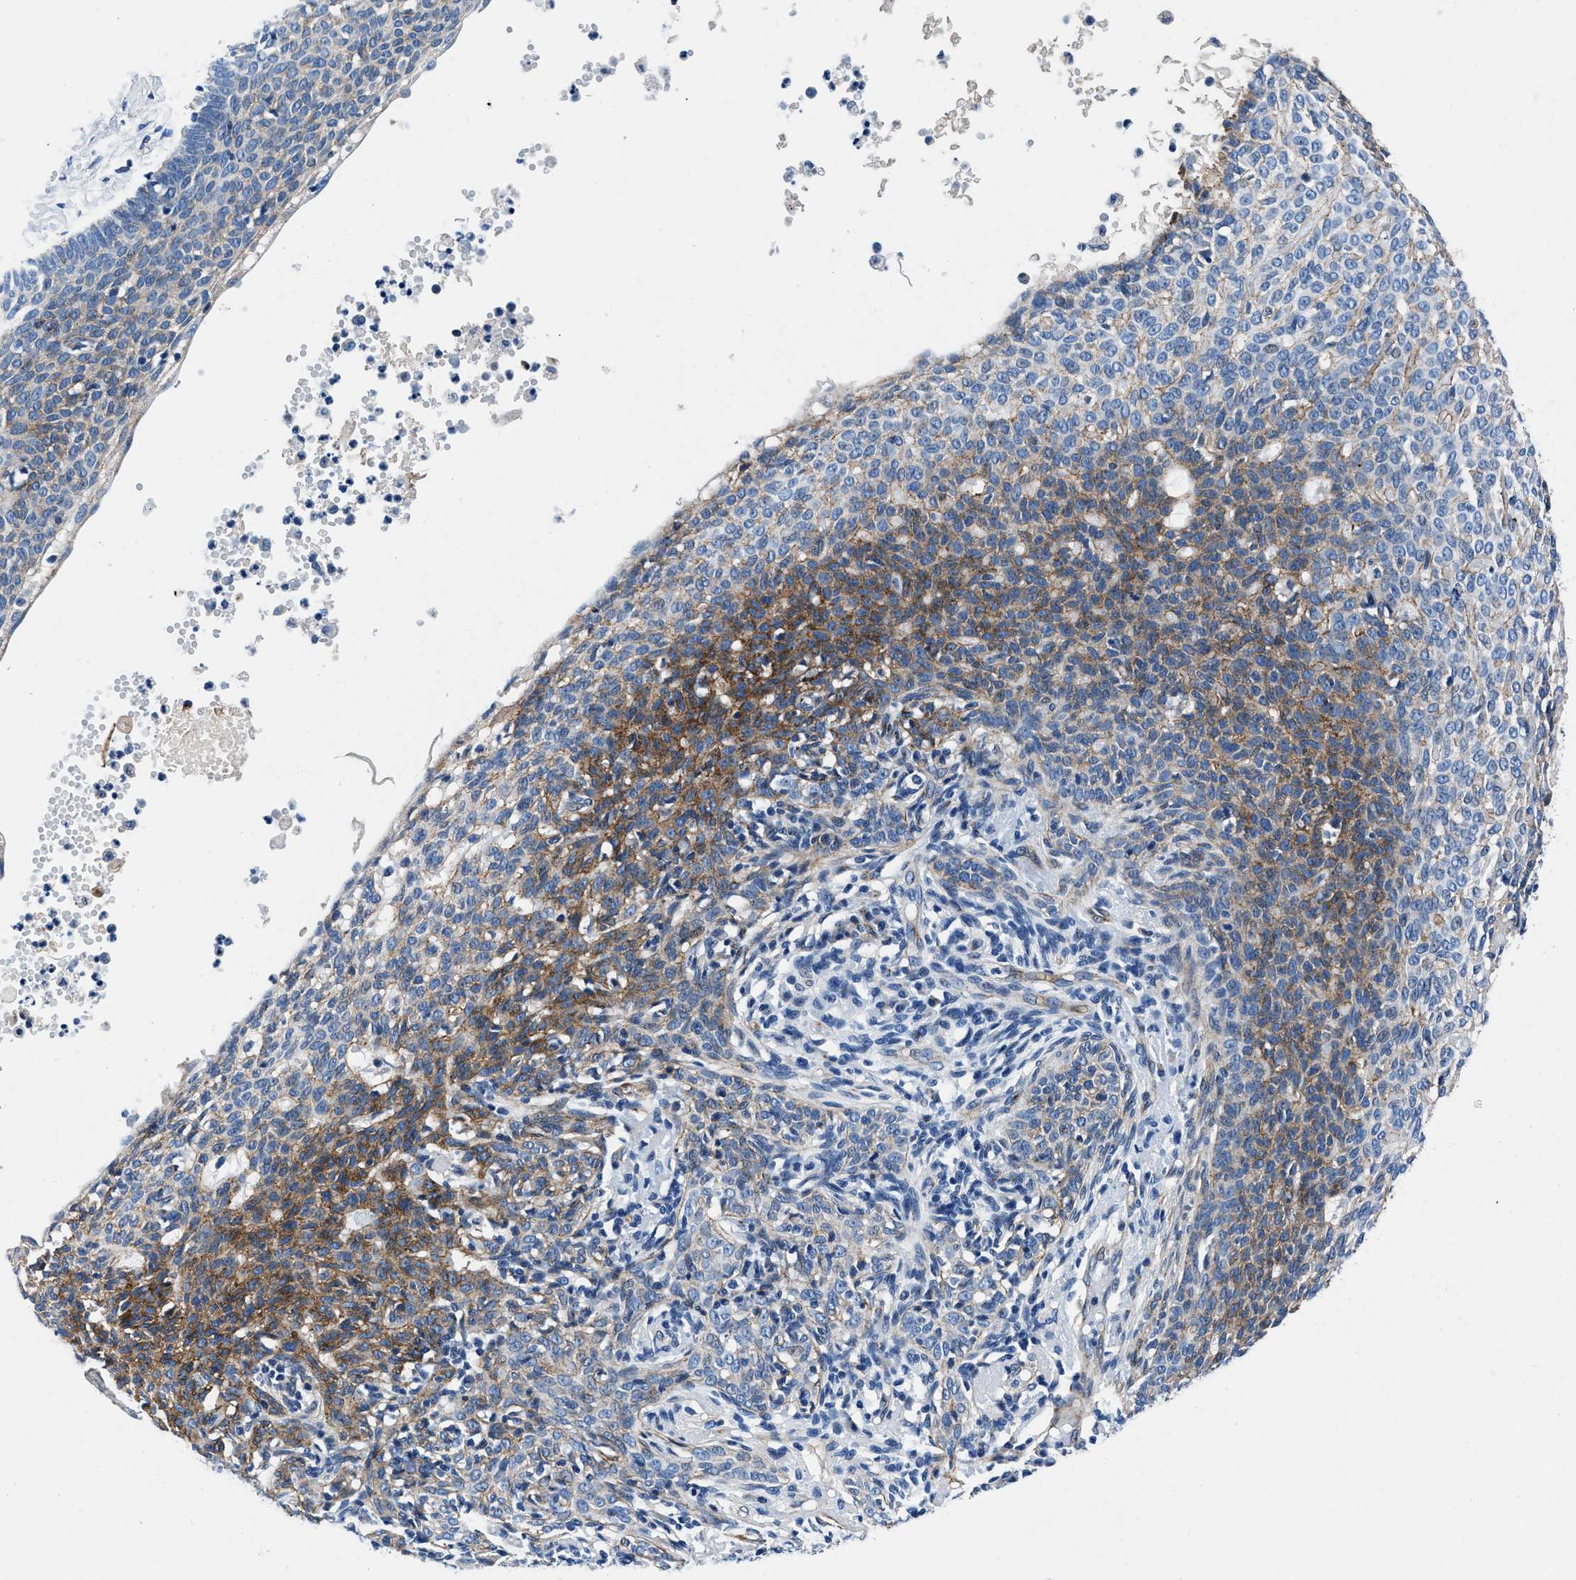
{"staining": {"intensity": "moderate", "quantity": "25%-75%", "location": "cytoplasmic/membranous"}, "tissue": "skin cancer", "cell_type": "Tumor cells", "image_type": "cancer", "snomed": [{"axis": "morphology", "description": "Normal tissue, NOS"}, {"axis": "morphology", "description": "Basal cell carcinoma"}, {"axis": "topography", "description": "Skin"}], "caption": "Skin basal cell carcinoma stained with immunohistochemistry demonstrates moderate cytoplasmic/membranous expression in about 25%-75% of tumor cells. (DAB (3,3'-diaminobenzidine) = brown stain, brightfield microscopy at high magnification).", "gene": "DAG1", "patient": {"sex": "male", "age": 87}}